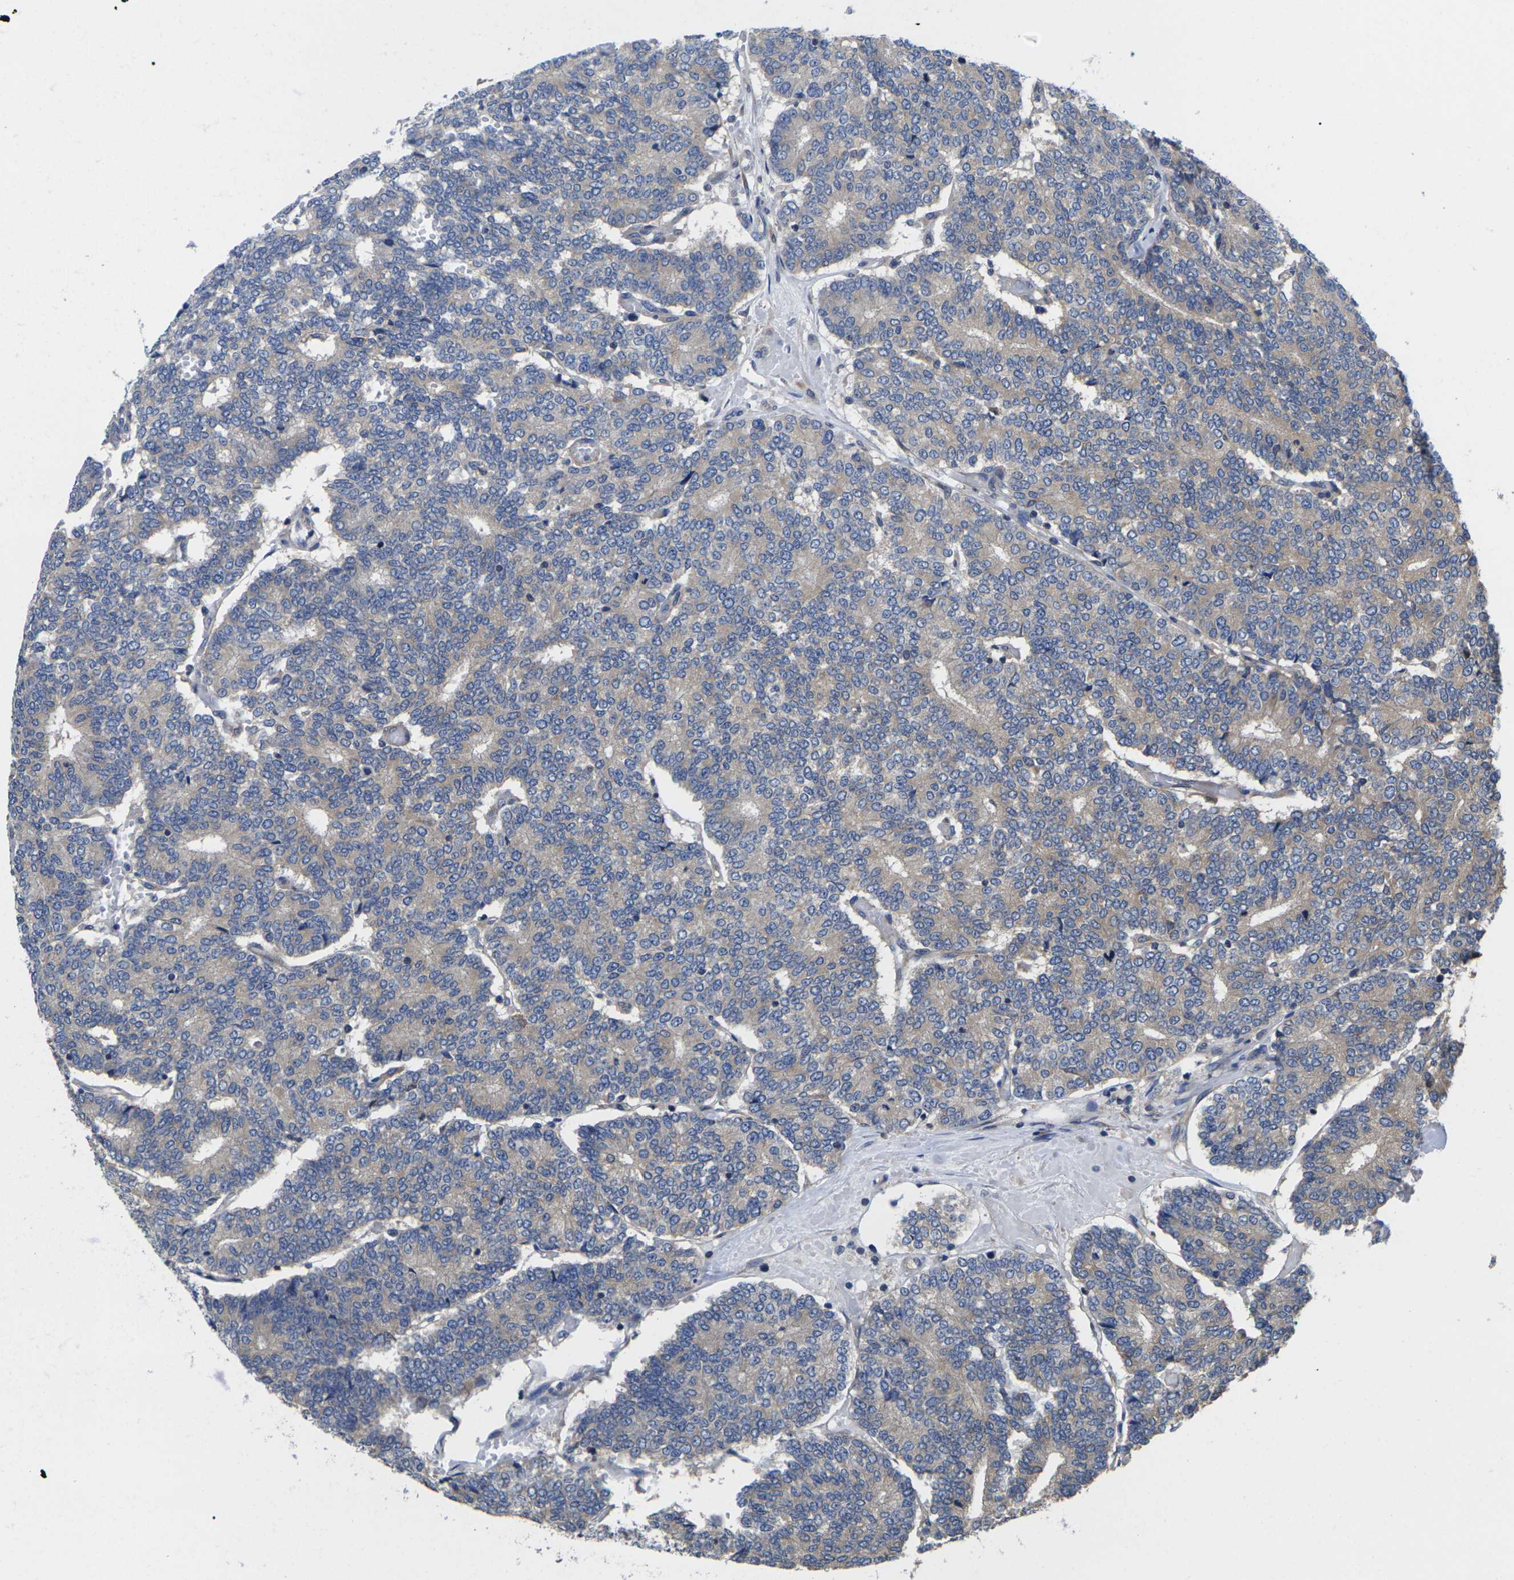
{"staining": {"intensity": "weak", "quantity": ">75%", "location": "cytoplasmic/membranous"}, "tissue": "prostate cancer", "cell_type": "Tumor cells", "image_type": "cancer", "snomed": [{"axis": "morphology", "description": "Normal tissue, NOS"}, {"axis": "morphology", "description": "Adenocarcinoma, High grade"}, {"axis": "topography", "description": "Prostate"}, {"axis": "topography", "description": "Seminal veicle"}], "caption": "Protein expression analysis of human prostate cancer (adenocarcinoma (high-grade)) reveals weak cytoplasmic/membranous staining in approximately >75% of tumor cells.", "gene": "TMCC2", "patient": {"sex": "male", "age": 55}}